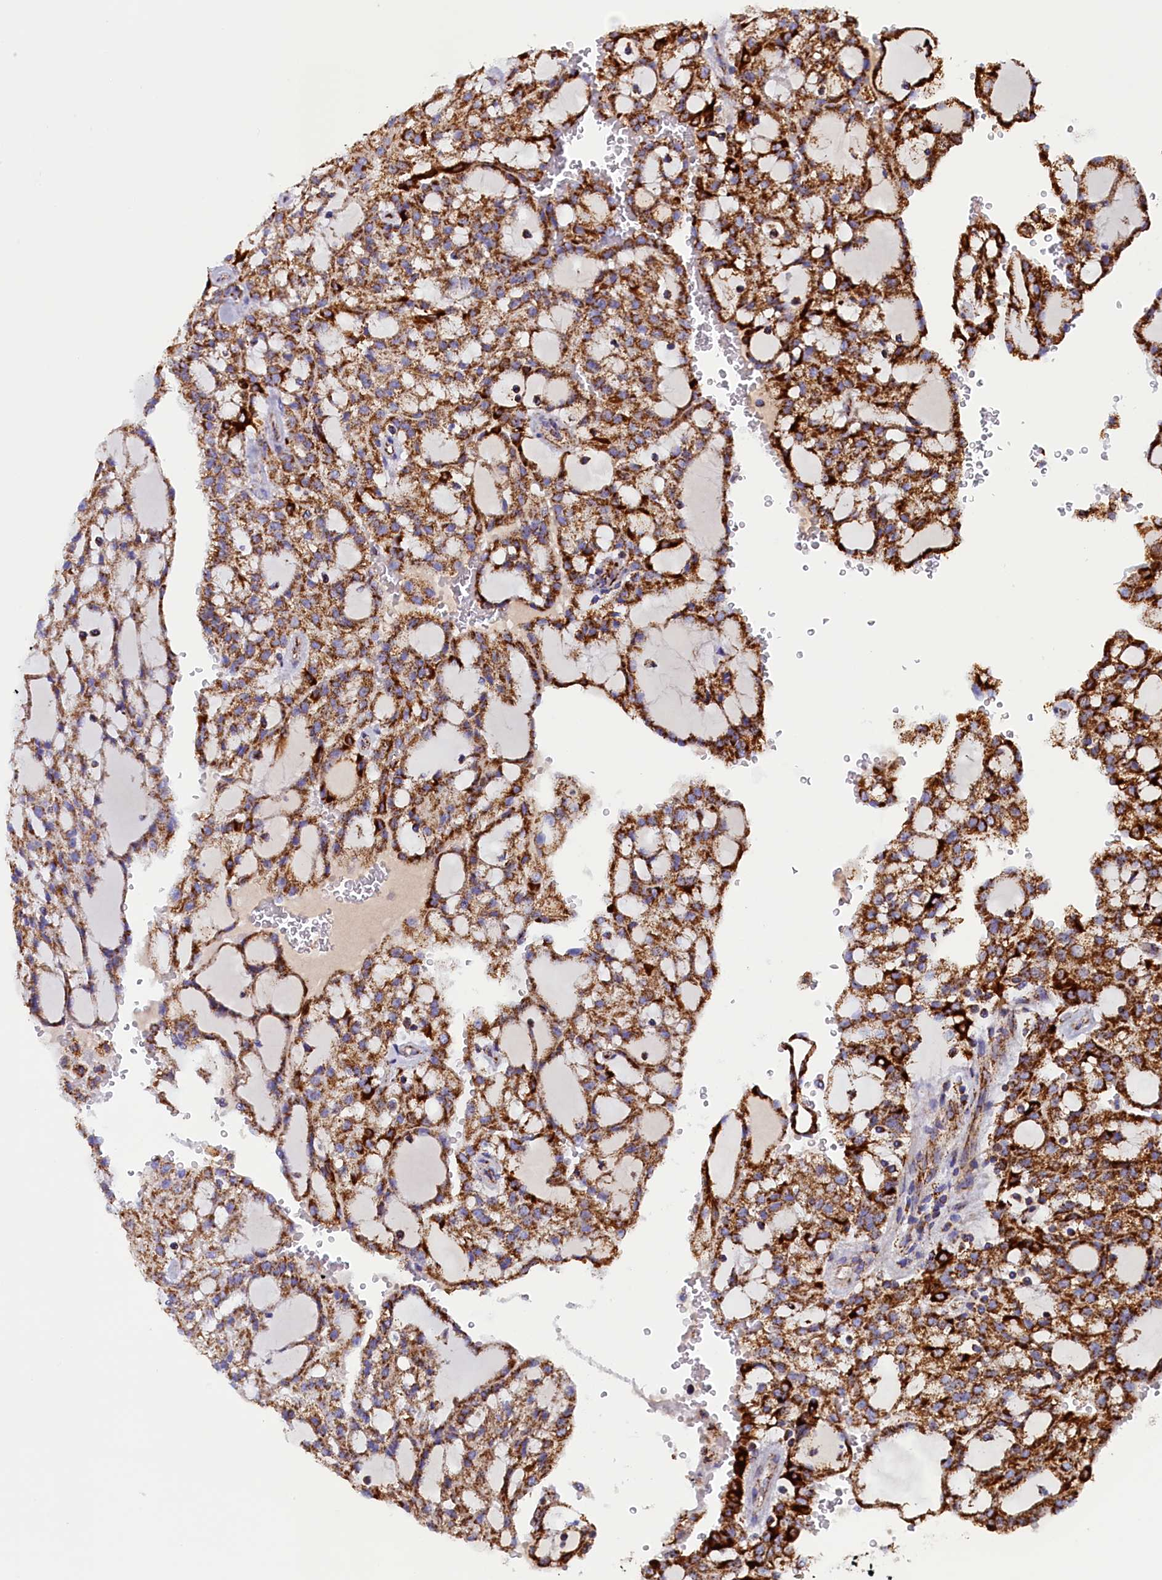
{"staining": {"intensity": "strong", "quantity": ">75%", "location": "cytoplasmic/membranous"}, "tissue": "renal cancer", "cell_type": "Tumor cells", "image_type": "cancer", "snomed": [{"axis": "morphology", "description": "Adenocarcinoma, NOS"}, {"axis": "topography", "description": "Kidney"}], "caption": "High-magnification brightfield microscopy of renal adenocarcinoma stained with DAB (3,3'-diaminobenzidine) (brown) and counterstained with hematoxylin (blue). tumor cells exhibit strong cytoplasmic/membranous staining is appreciated in about>75% of cells.", "gene": "SLC39A3", "patient": {"sex": "male", "age": 63}}